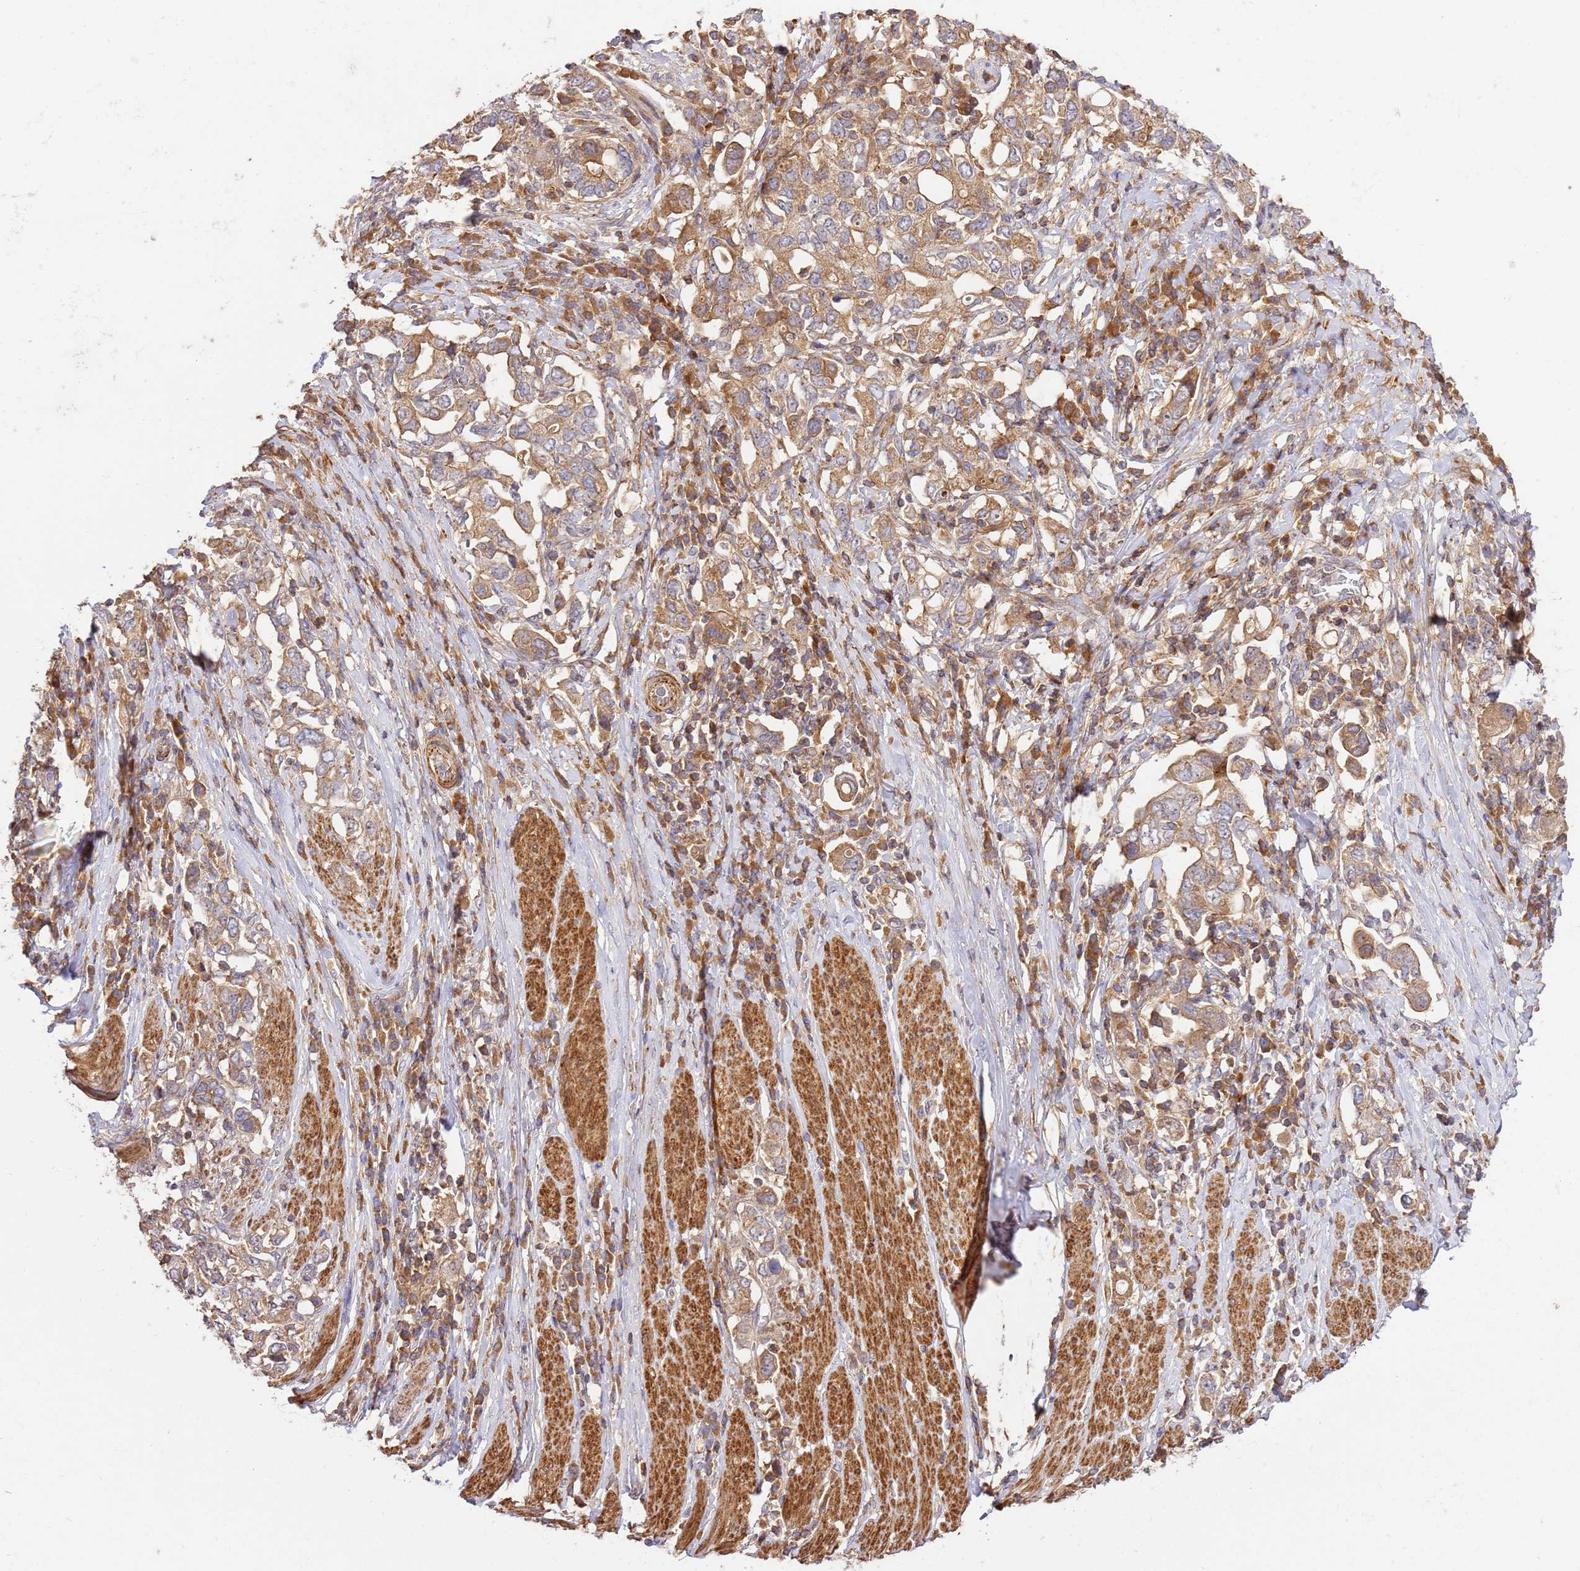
{"staining": {"intensity": "moderate", "quantity": ">75%", "location": "cytoplasmic/membranous"}, "tissue": "stomach cancer", "cell_type": "Tumor cells", "image_type": "cancer", "snomed": [{"axis": "morphology", "description": "Adenocarcinoma, NOS"}, {"axis": "topography", "description": "Stomach, upper"}, {"axis": "topography", "description": "Stomach"}], "caption": "DAB immunohistochemical staining of adenocarcinoma (stomach) displays moderate cytoplasmic/membranous protein positivity in about >75% of tumor cells. (IHC, brightfield microscopy, high magnification).", "gene": "GAREM1", "patient": {"sex": "male", "age": 62}}